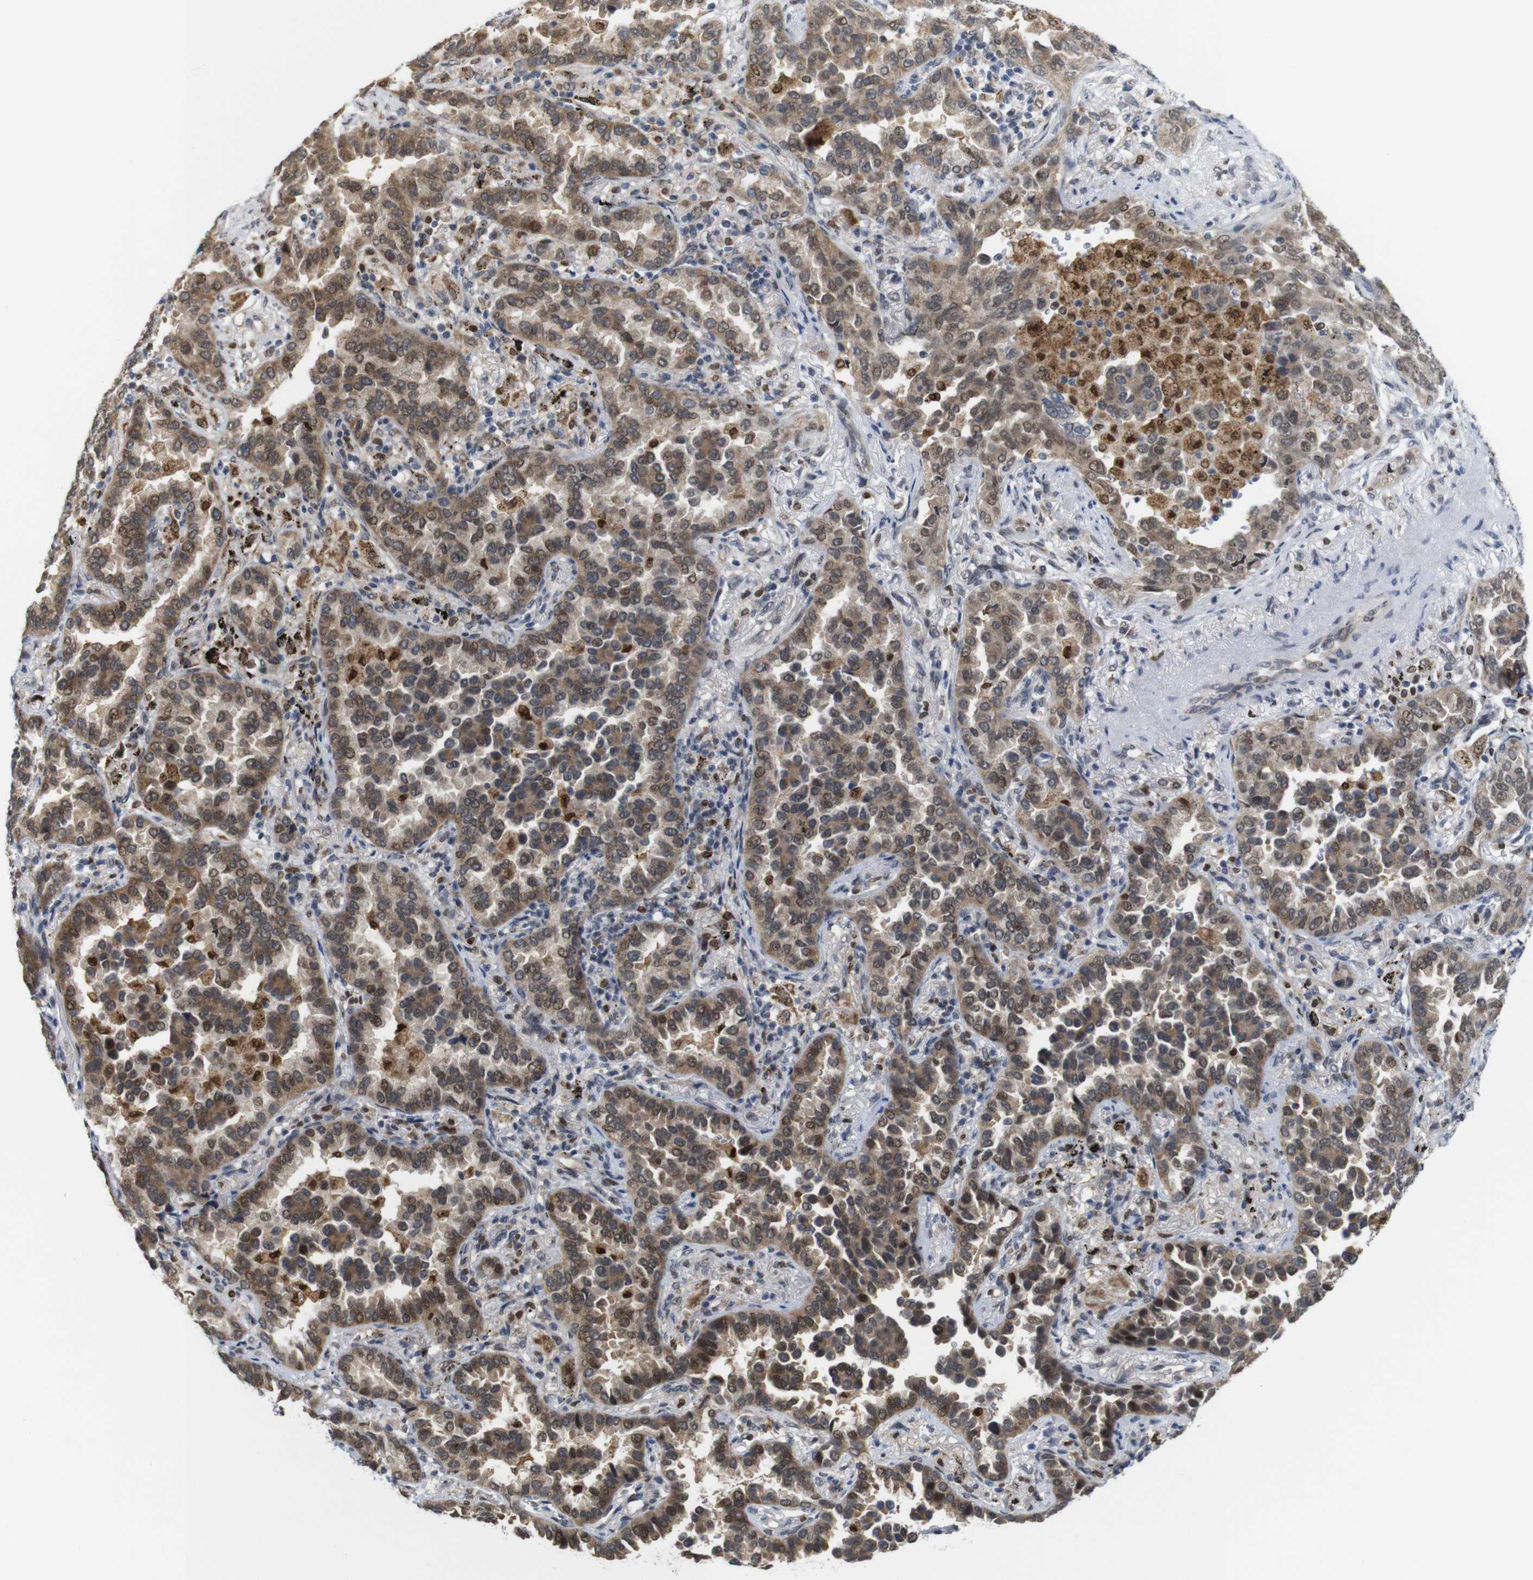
{"staining": {"intensity": "moderate", "quantity": ">75%", "location": "cytoplasmic/membranous,nuclear"}, "tissue": "lung cancer", "cell_type": "Tumor cells", "image_type": "cancer", "snomed": [{"axis": "morphology", "description": "Normal tissue, NOS"}, {"axis": "morphology", "description": "Adenocarcinoma, NOS"}, {"axis": "topography", "description": "Lung"}], "caption": "Immunohistochemical staining of human lung adenocarcinoma reveals moderate cytoplasmic/membranous and nuclear protein staining in approximately >75% of tumor cells.", "gene": "PNMA8A", "patient": {"sex": "male", "age": 59}}